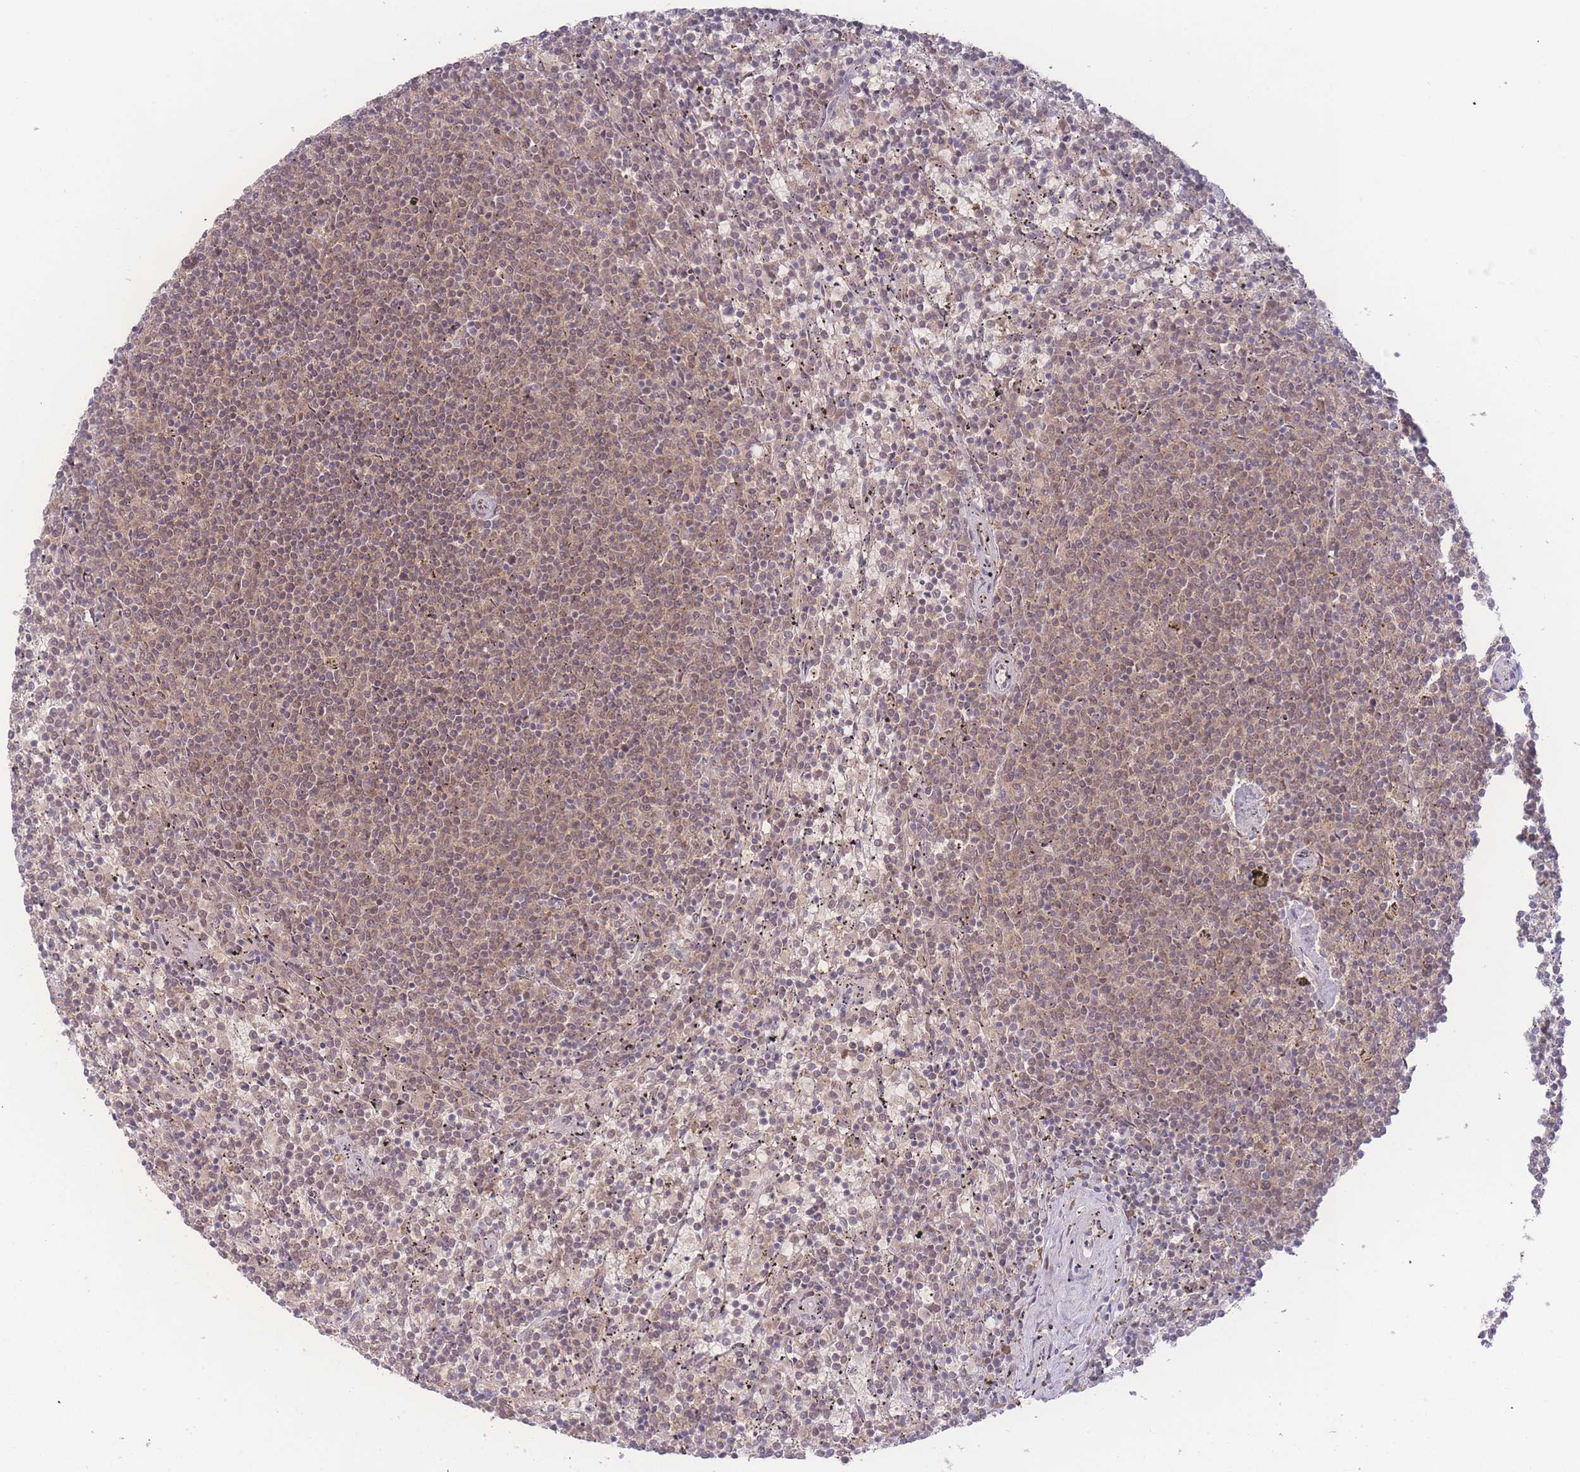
{"staining": {"intensity": "weak", "quantity": ">75%", "location": "cytoplasmic/membranous,nuclear"}, "tissue": "lymphoma", "cell_type": "Tumor cells", "image_type": "cancer", "snomed": [{"axis": "morphology", "description": "Malignant lymphoma, non-Hodgkin's type, Low grade"}, {"axis": "topography", "description": "Spleen"}], "caption": "Tumor cells display weak cytoplasmic/membranous and nuclear expression in about >75% of cells in lymphoma.", "gene": "RAVER1", "patient": {"sex": "female", "age": 50}}